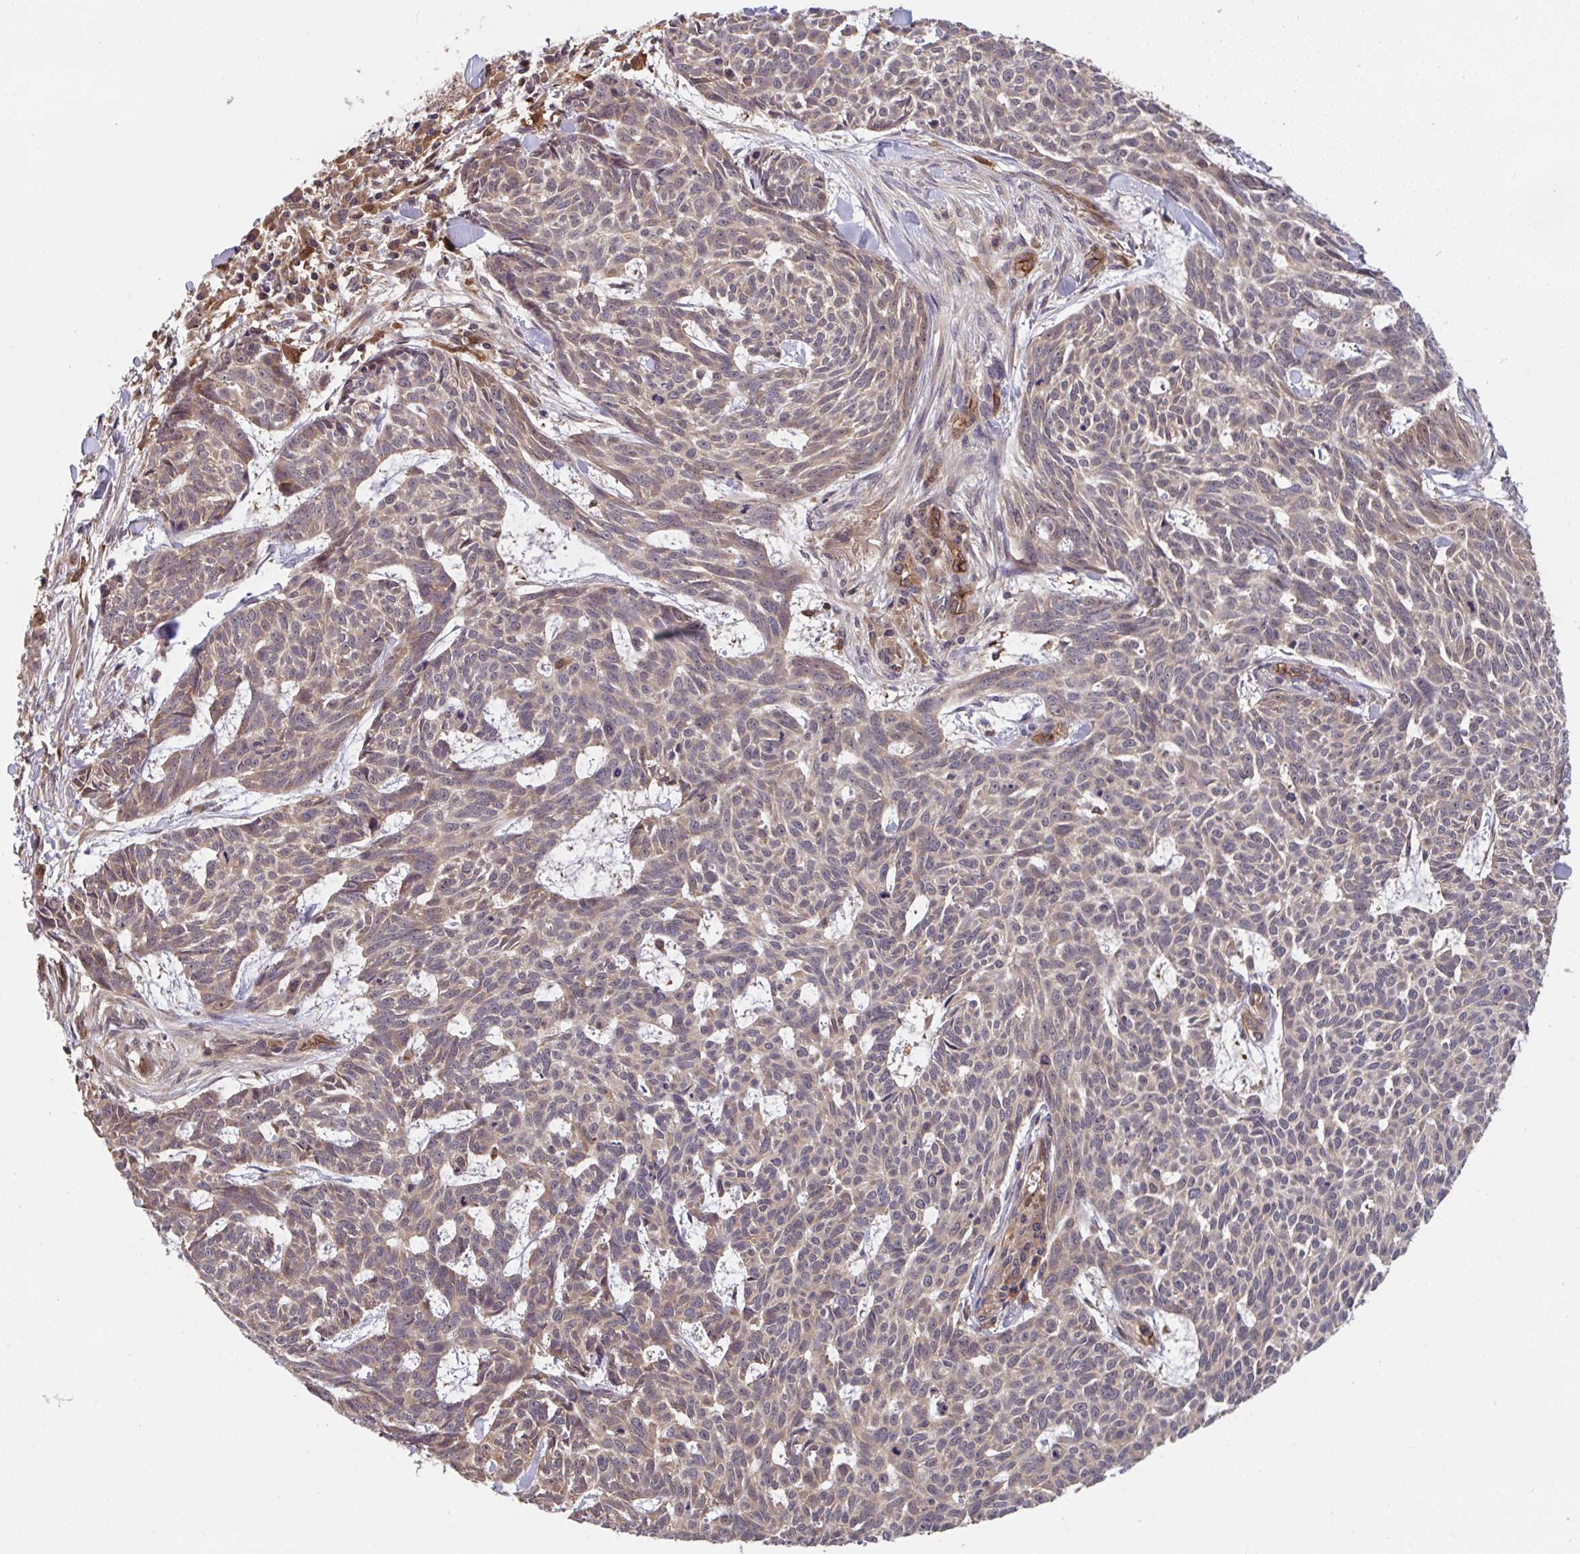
{"staining": {"intensity": "weak", "quantity": "25%-75%", "location": "cytoplasmic/membranous"}, "tissue": "skin cancer", "cell_type": "Tumor cells", "image_type": "cancer", "snomed": [{"axis": "morphology", "description": "Basal cell carcinoma"}, {"axis": "topography", "description": "Skin"}], "caption": "Tumor cells demonstrate weak cytoplasmic/membranous positivity in approximately 25%-75% of cells in basal cell carcinoma (skin).", "gene": "TIGAR", "patient": {"sex": "female", "age": 93}}